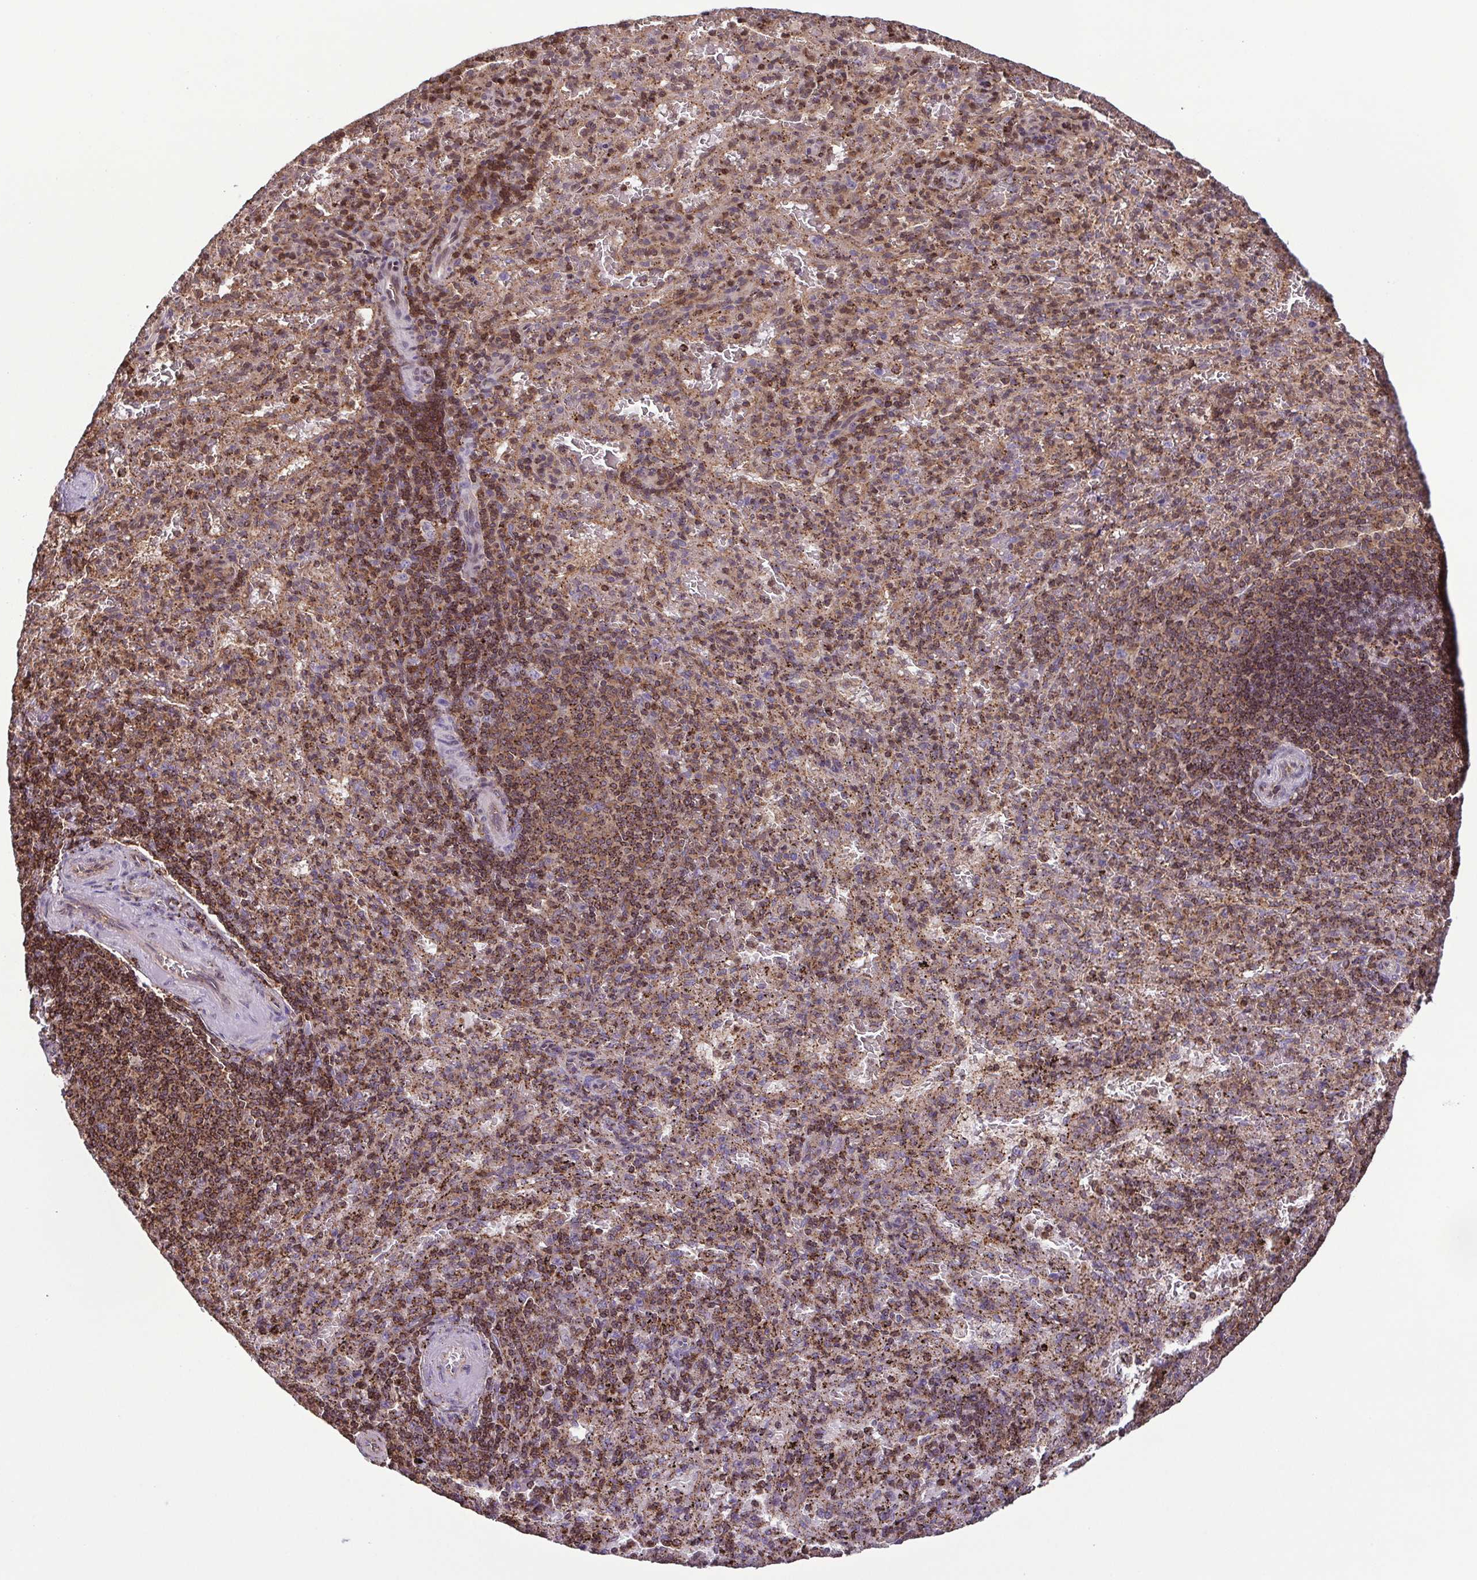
{"staining": {"intensity": "moderate", "quantity": ">75%", "location": "cytoplasmic/membranous,nuclear"}, "tissue": "spleen", "cell_type": "Cells in red pulp", "image_type": "normal", "snomed": [{"axis": "morphology", "description": "Normal tissue, NOS"}, {"axis": "topography", "description": "Spleen"}], "caption": "Immunohistochemical staining of normal human spleen displays medium levels of moderate cytoplasmic/membranous,nuclear positivity in about >75% of cells in red pulp.", "gene": "CHMP1B", "patient": {"sex": "male", "age": 57}}